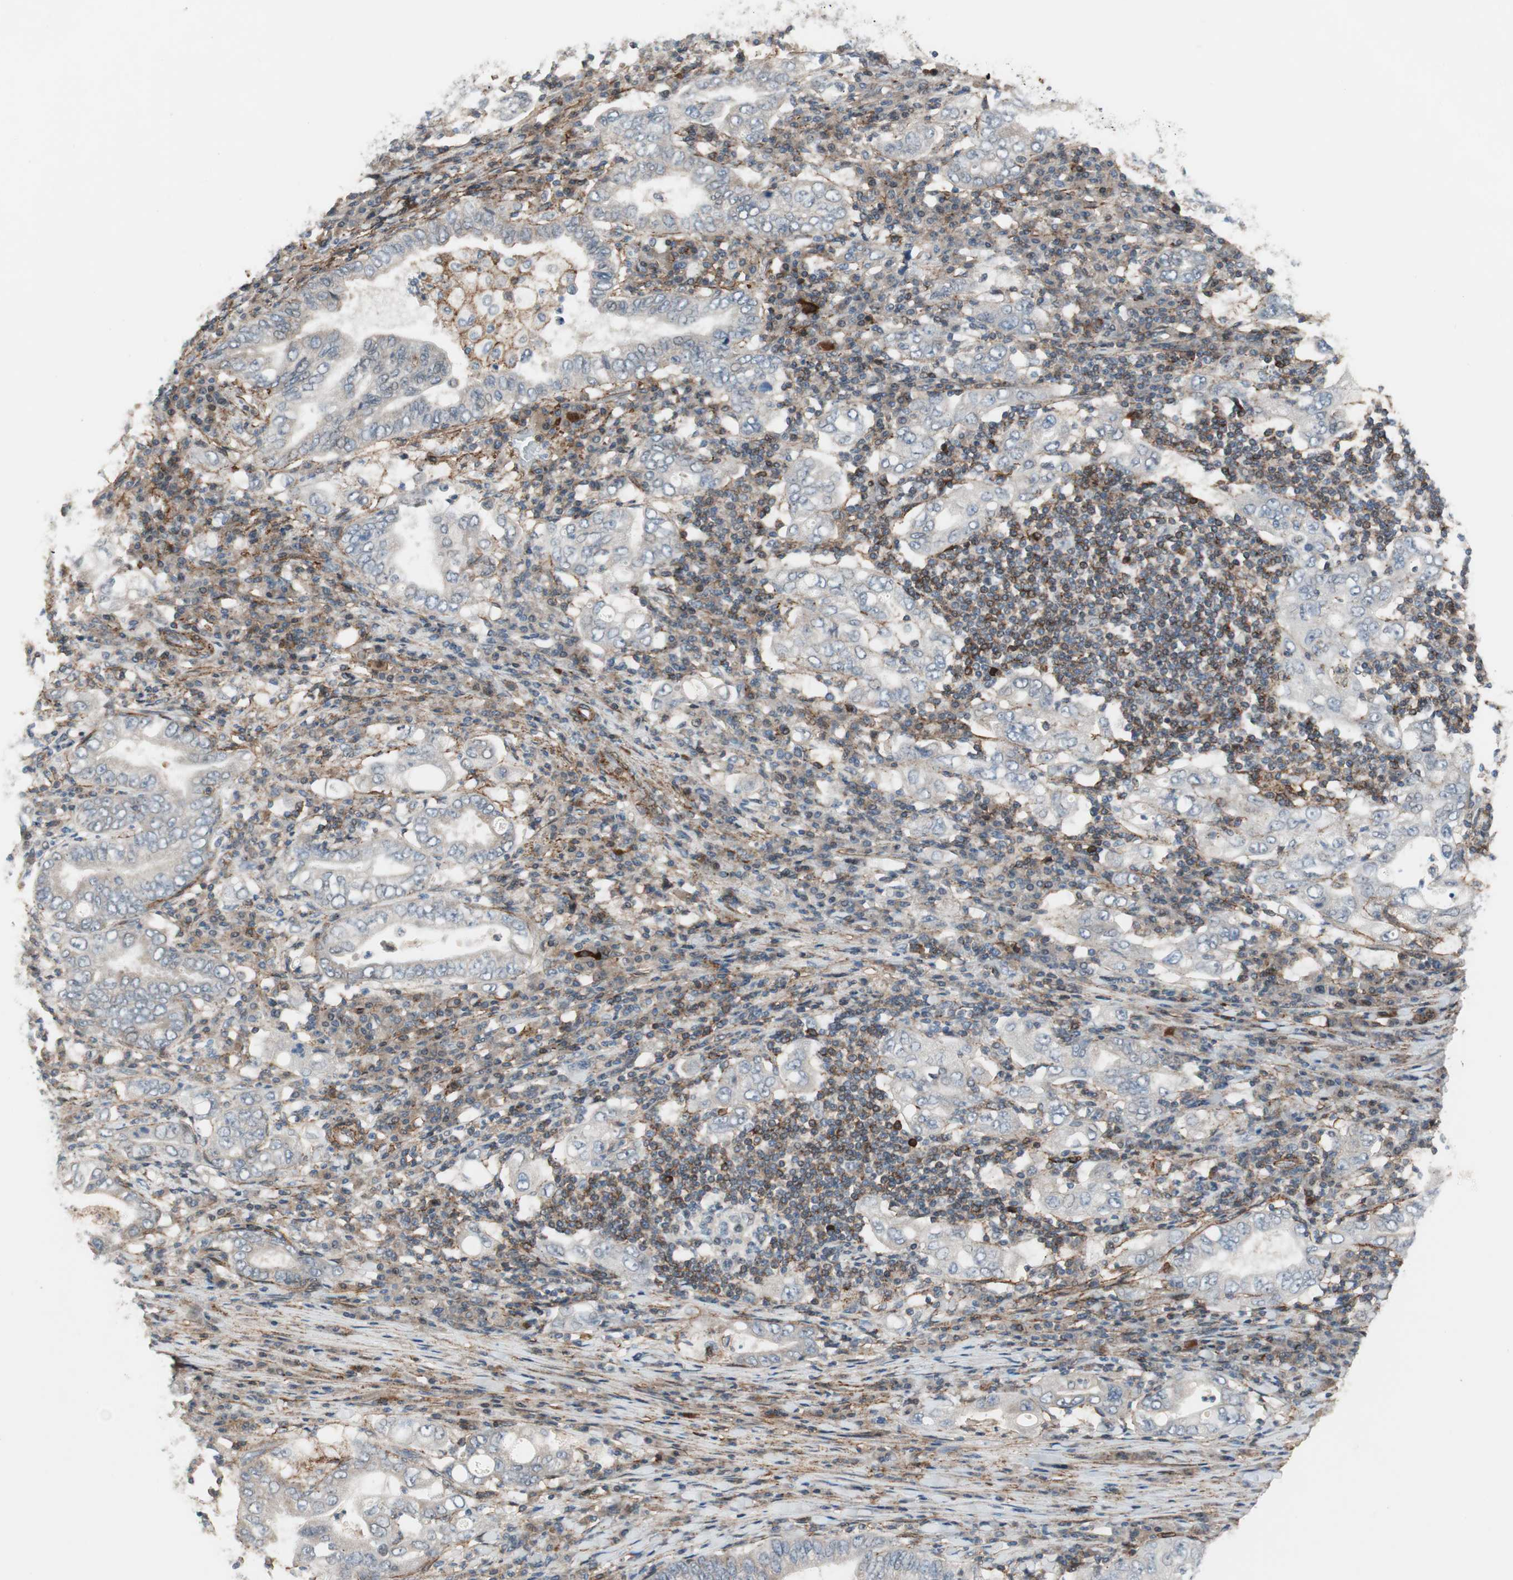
{"staining": {"intensity": "negative", "quantity": "none", "location": "none"}, "tissue": "stomach cancer", "cell_type": "Tumor cells", "image_type": "cancer", "snomed": [{"axis": "morphology", "description": "Normal tissue, NOS"}, {"axis": "morphology", "description": "Adenocarcinoma, NOS"}, {"axis": "topography", "description": "Esophagus"}, {"axis": "topography", "description": "Stomach, upper"}, {"axis": "topography", "description": "Peripheral nerve tissue"}], "caption": "High magnification brightfield microscopy of stomach cancer stained with DAB (brown) and counterstained with hematoxylin (blue): tumor cells show no significant positivity.", "gene": "GRHL1", "patient": {"sex": "male", "age": 62}}